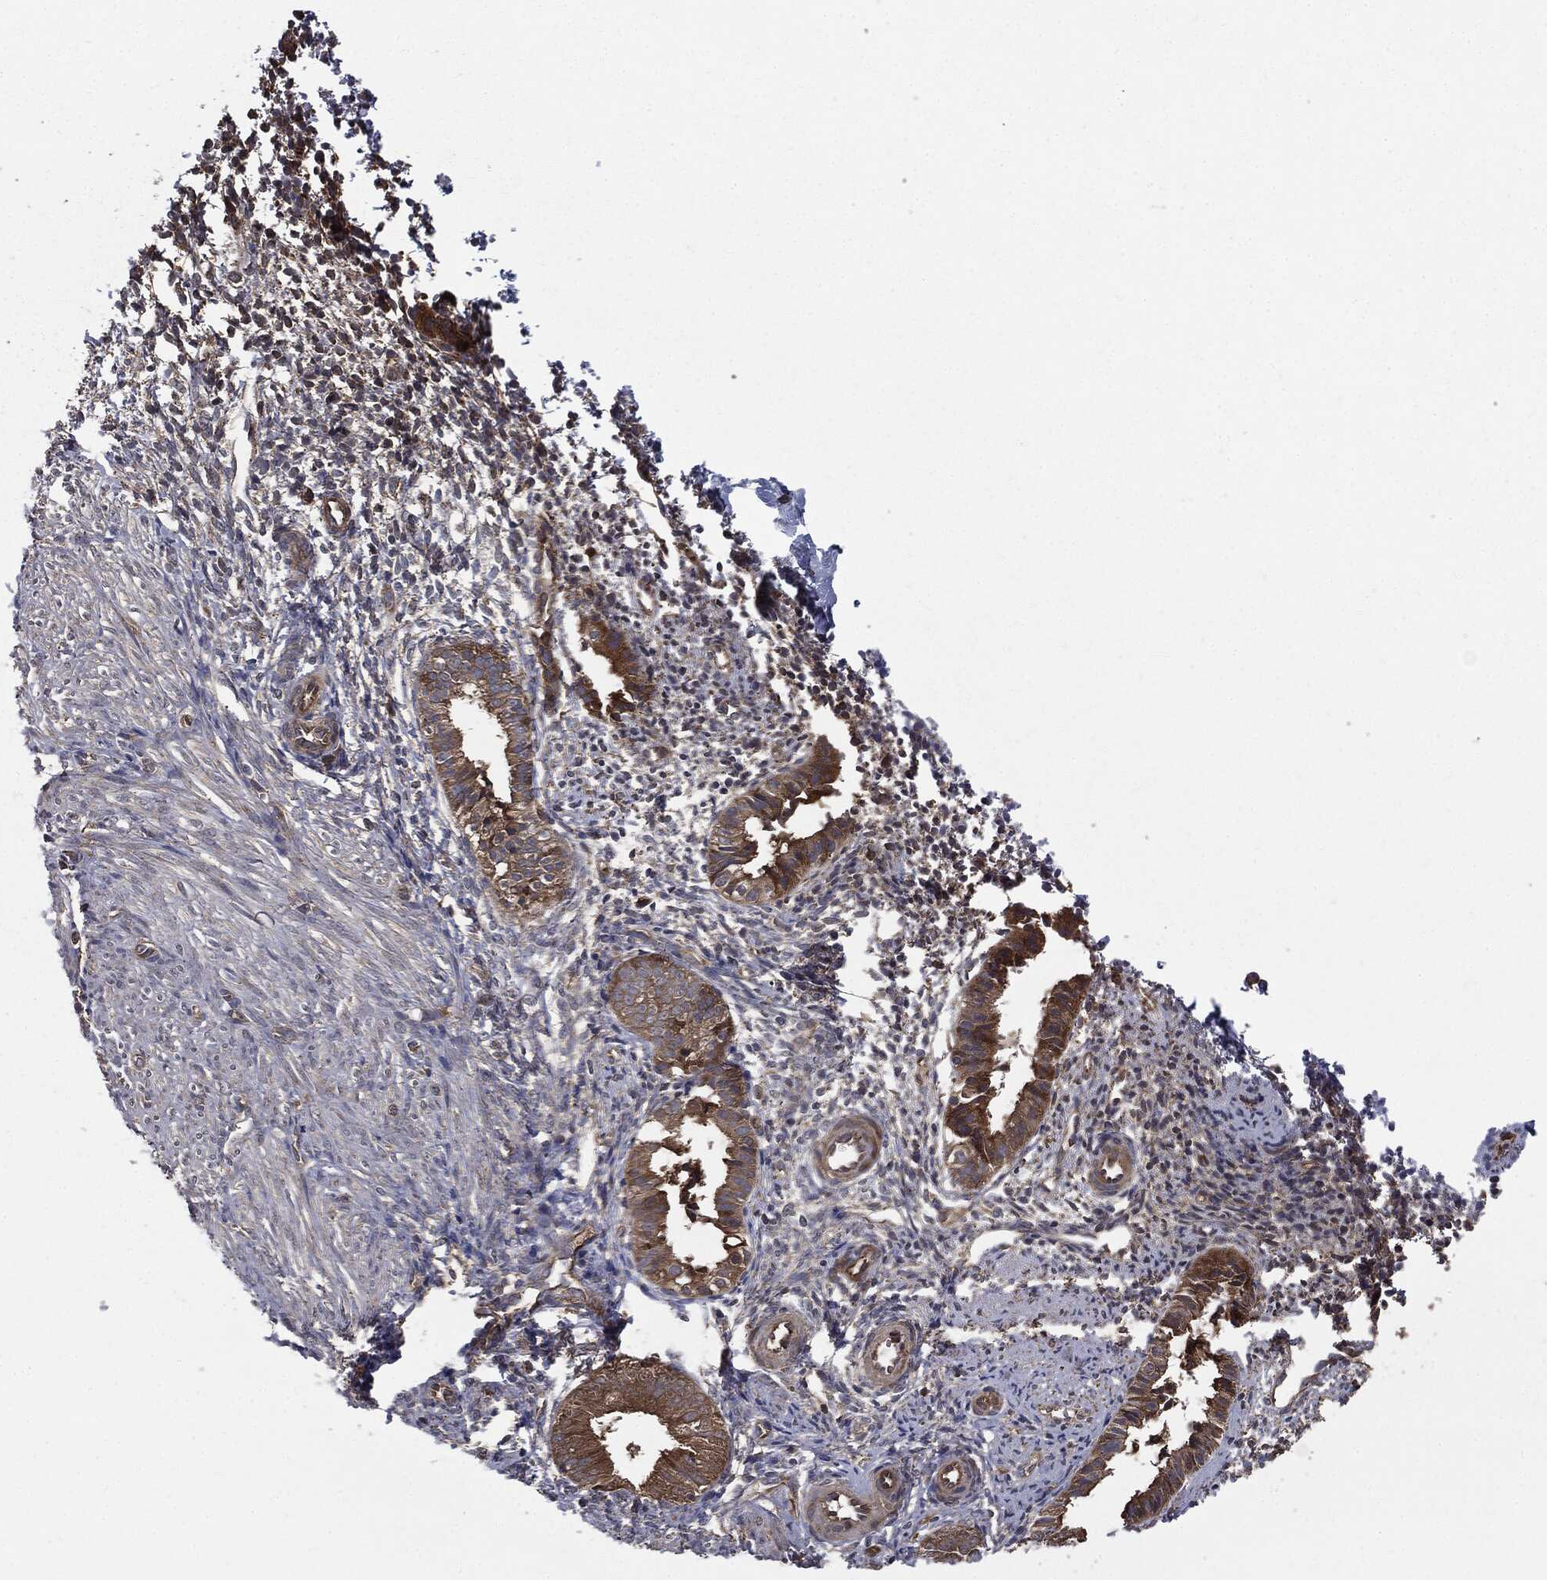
{"staining": {"intensity": "negative", "quantity": "none", "location": "none"}, "tissue": "endometrium", "cell_type": "Cells in endometrial stroma", "image_type": "normal", "snomed": [{"axis": "morphology", "description": "Normal tissue, NOS"}, {"axis": "topography", "description": "Endometrium"}], "caption": "This is a photomicrograph of immunohistochemistry staining of unremarkable endometrium, which shows no expression in cells in endometrial stroma. (DAB immunohistochemistry (IHC), high magnification).", "gene": "PLOD3", "patient": {"sex": "female", "age": 47}}